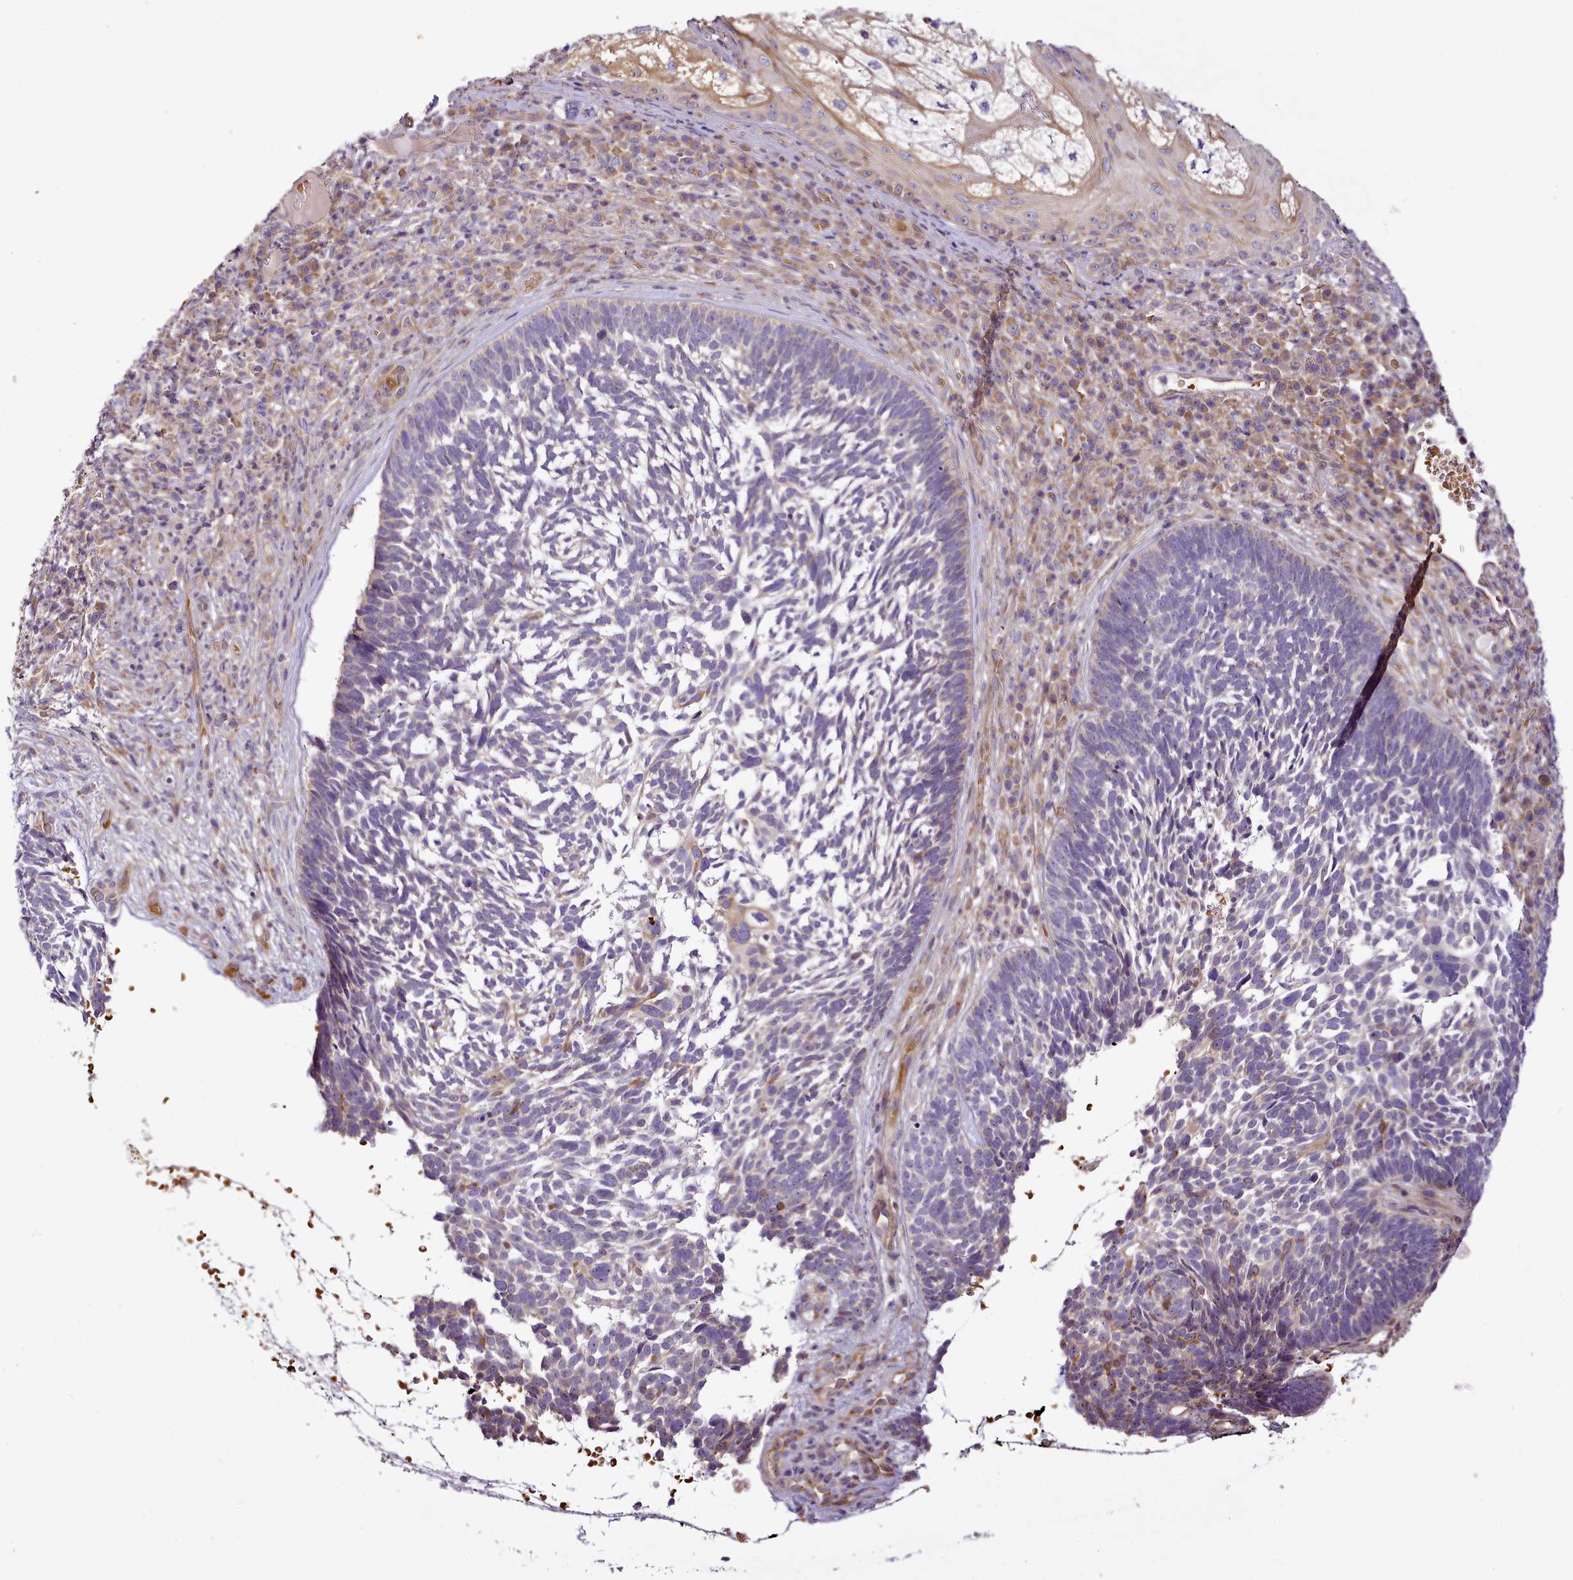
{"staining": {"intensity": "weak", "quantity": "<25%", "location": "cytoplasmic/membranous"}, "tissue": "skin cancer", "cell_type": "Tumor cells", "image_type": "cancer", "snomed": [{"axis": "morphology", "description": "Basal cell carcinoma"}, {"axis": "topography", "description": "Skin"}], "caption": "IHC histopathology image of human skin basal cell carcinoma stained for a protein (brown), which exhibits no expression in tumor cells.", "gene": "NBPF1", "patient": {"sex": "male", "age": 88}}